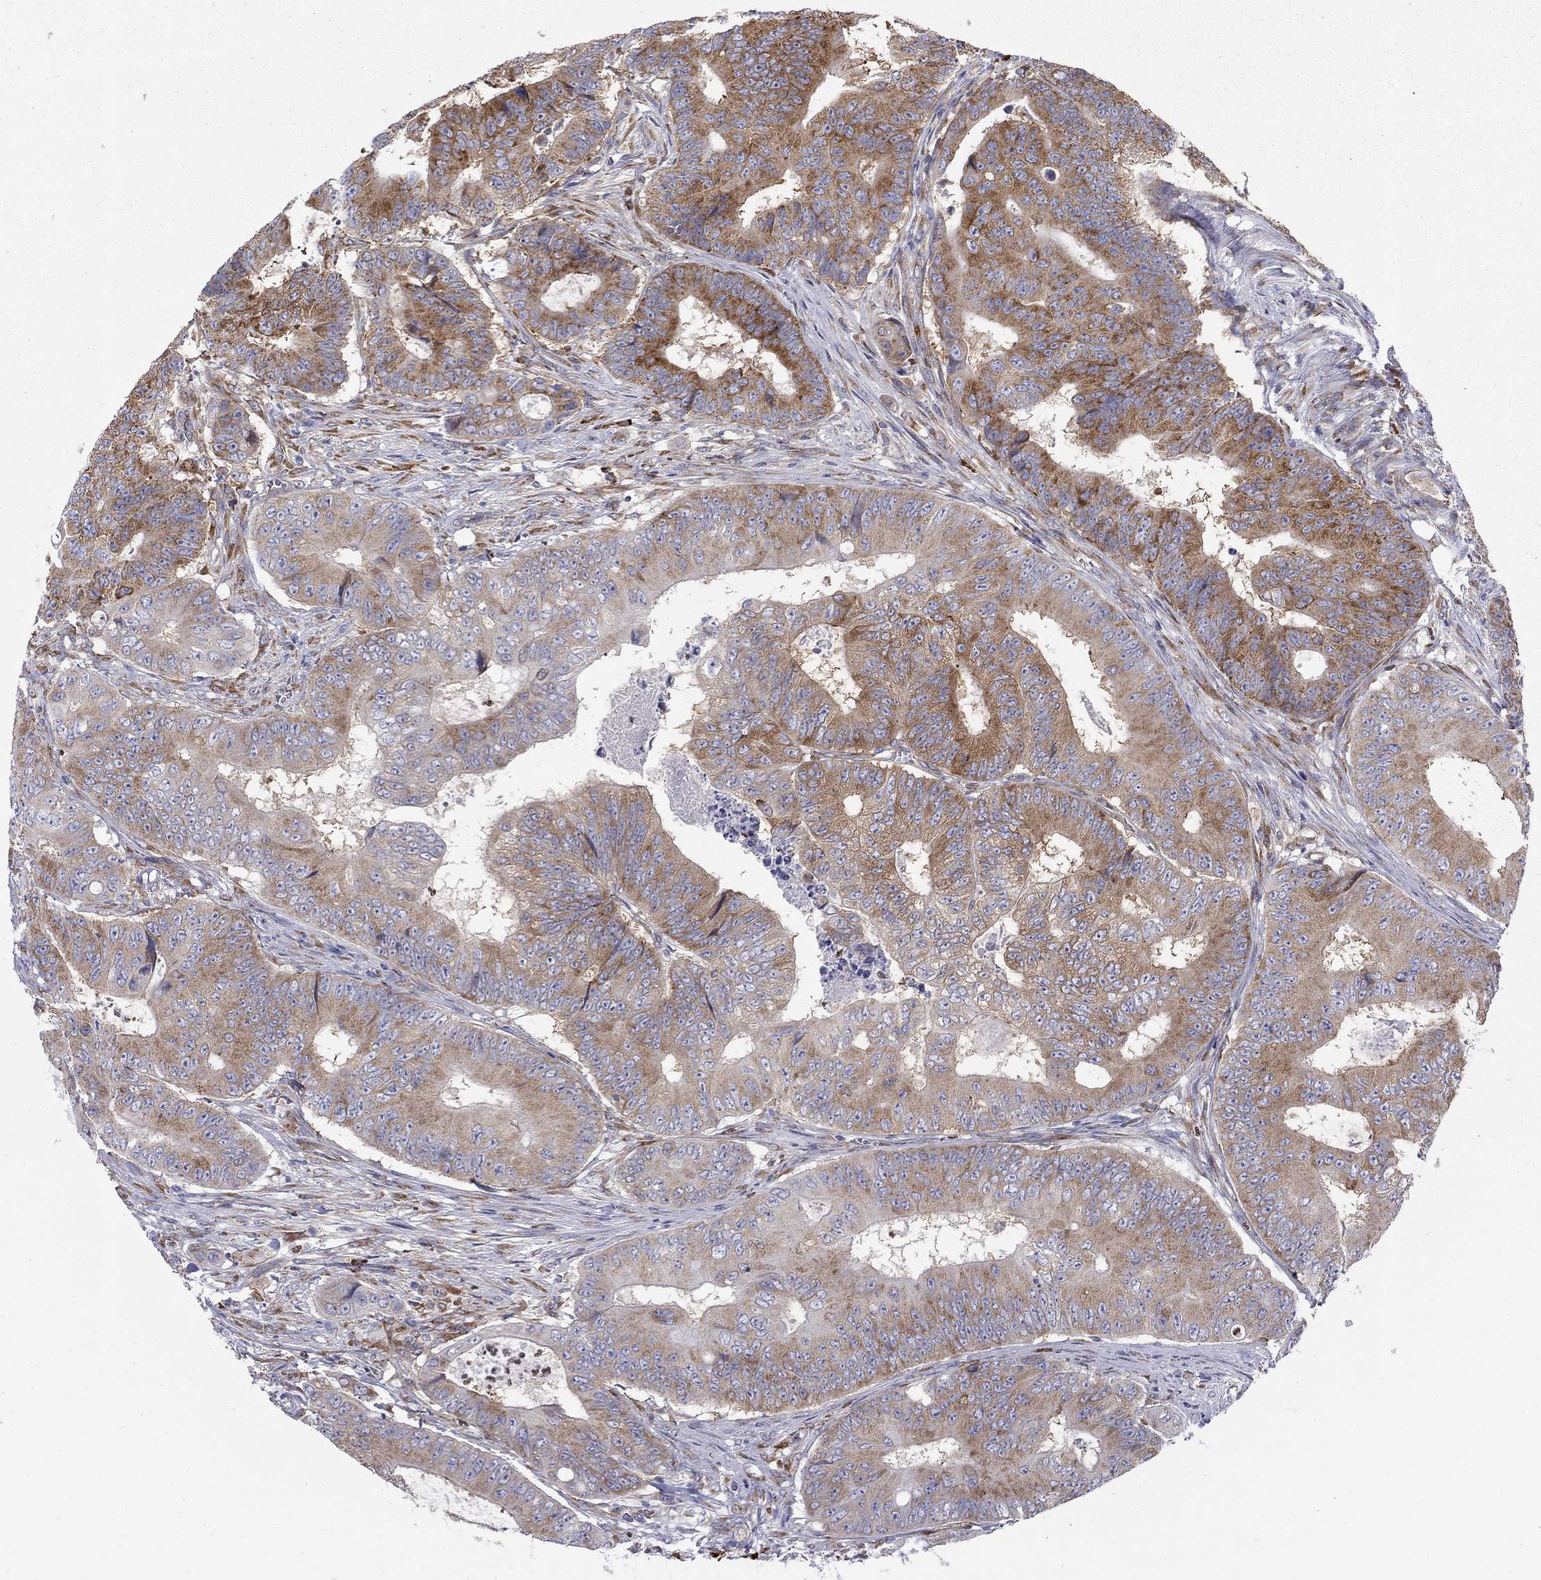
{"staining": {"intensity": "strong", "quantity": "25%-75%", "location": "cytoplasmic/membranous"}, "tissue": "colorectal cancer", "cell_type": "Tumor cells", "image_type": "cancer", "snomed": [{"axis": "morphology", "description": "Adenocarcinoma, NOS"}, {"axis": "topography", "description": "Colon"}], "caption": "Tumor cells exhibit strong cytoplasmic/membranous expression in about 25%-75% of cells in colorectal cancer. (DAB (3,3'-diaminobenzidine) = brown stain, brightfield microscopy at high magnification).", "gene": "PABPC4", "patient": {"sex": "female", "age": 48}}